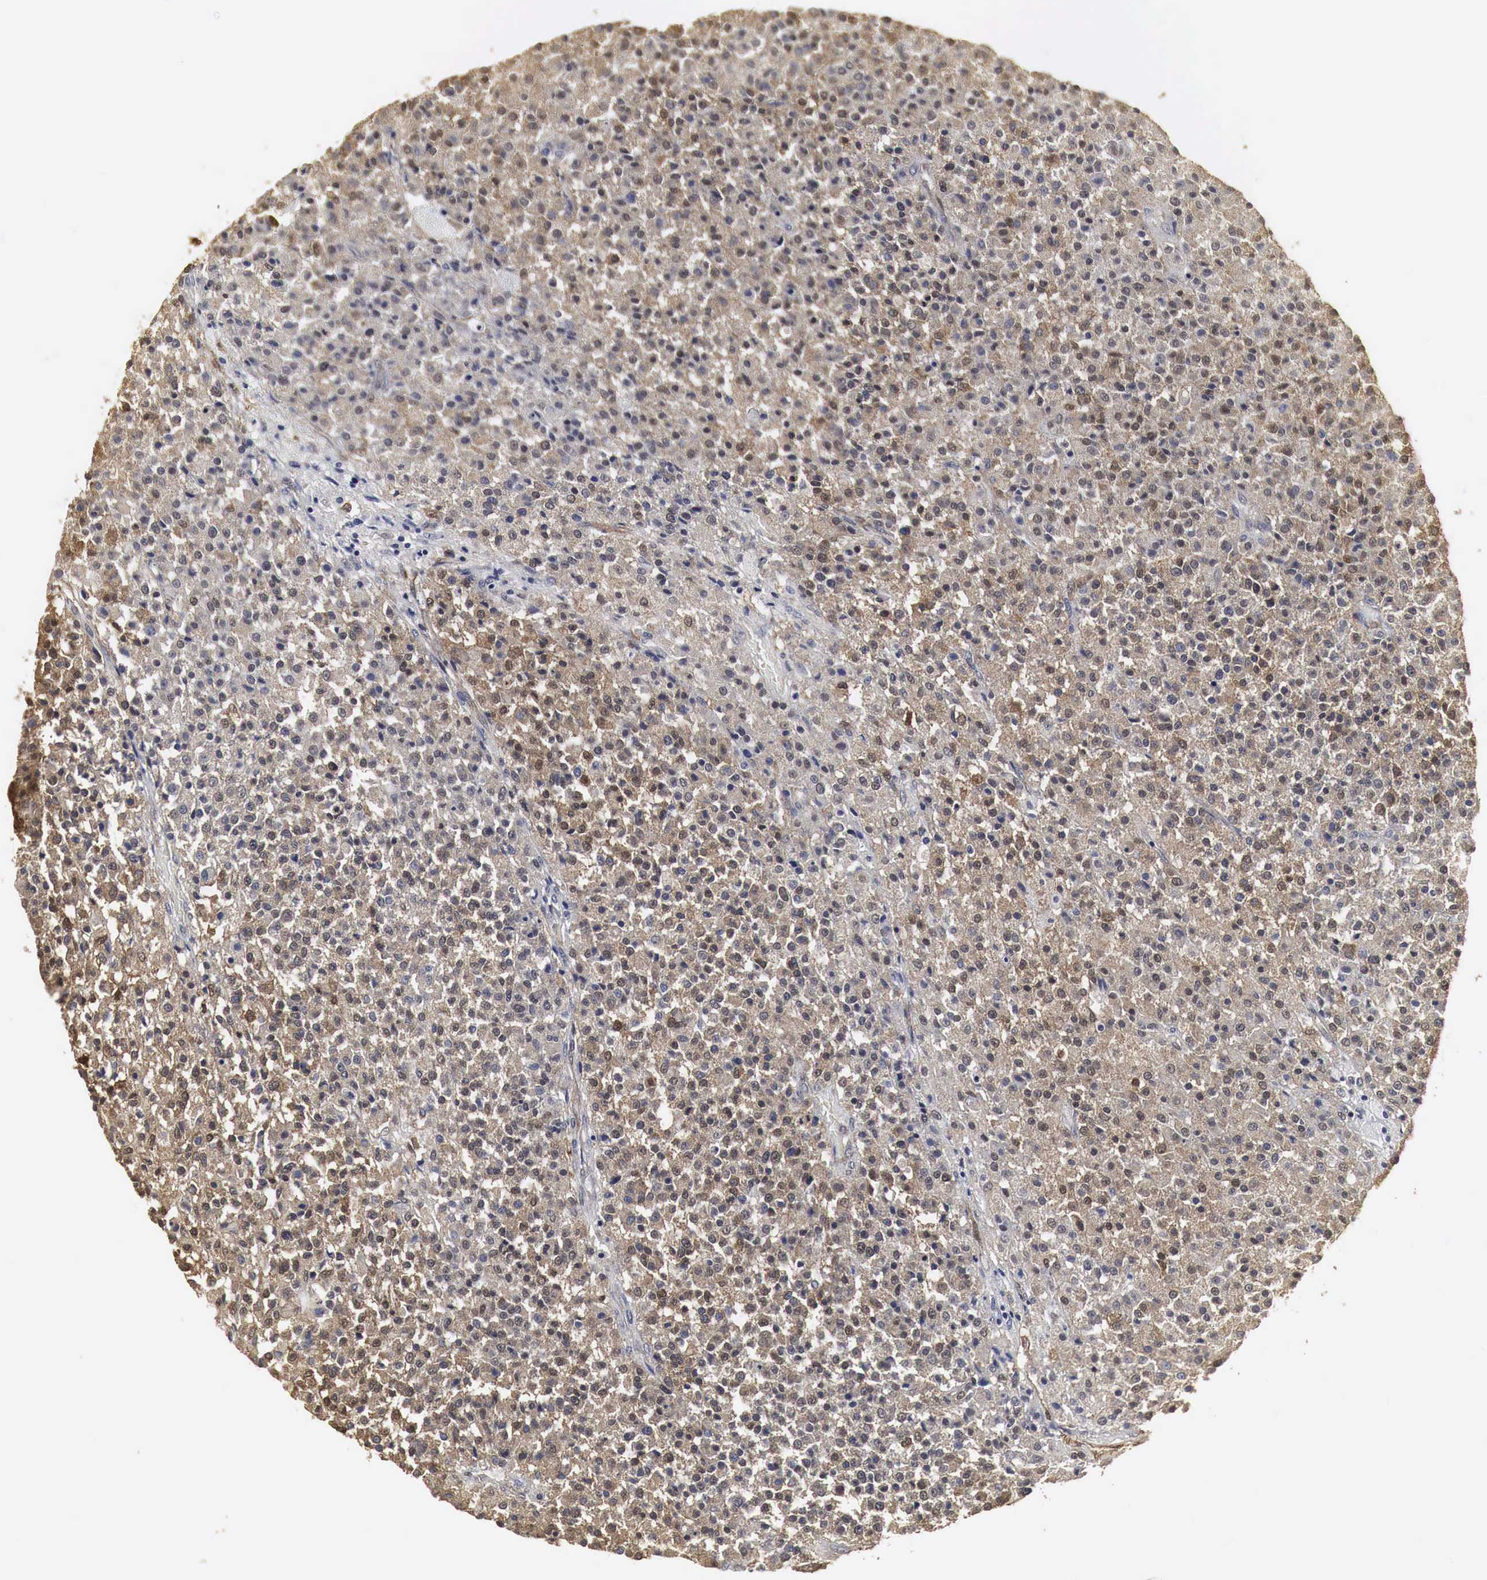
{"staining": {"intensity": "moderate", "quantity": "25%-75%", "location": "nuclear"}, "tissue": "testis cancer", "cell_type": "Tumor cells", "image_type": "cancer", "snomed": [{"axis": "morphology", "description": "Seminoma, NOS"}, {"axis": "topography", "description": "Testis"}], "caption": "IHC photomicrograph of testis seminoma stained for a protein (brown), which demonstrates medium levels of moderate nuclear expression in approximately 25%-75% of tumor cells.", "gene": "SPIN1", "patient": {"sex": "male", "age": 59}}